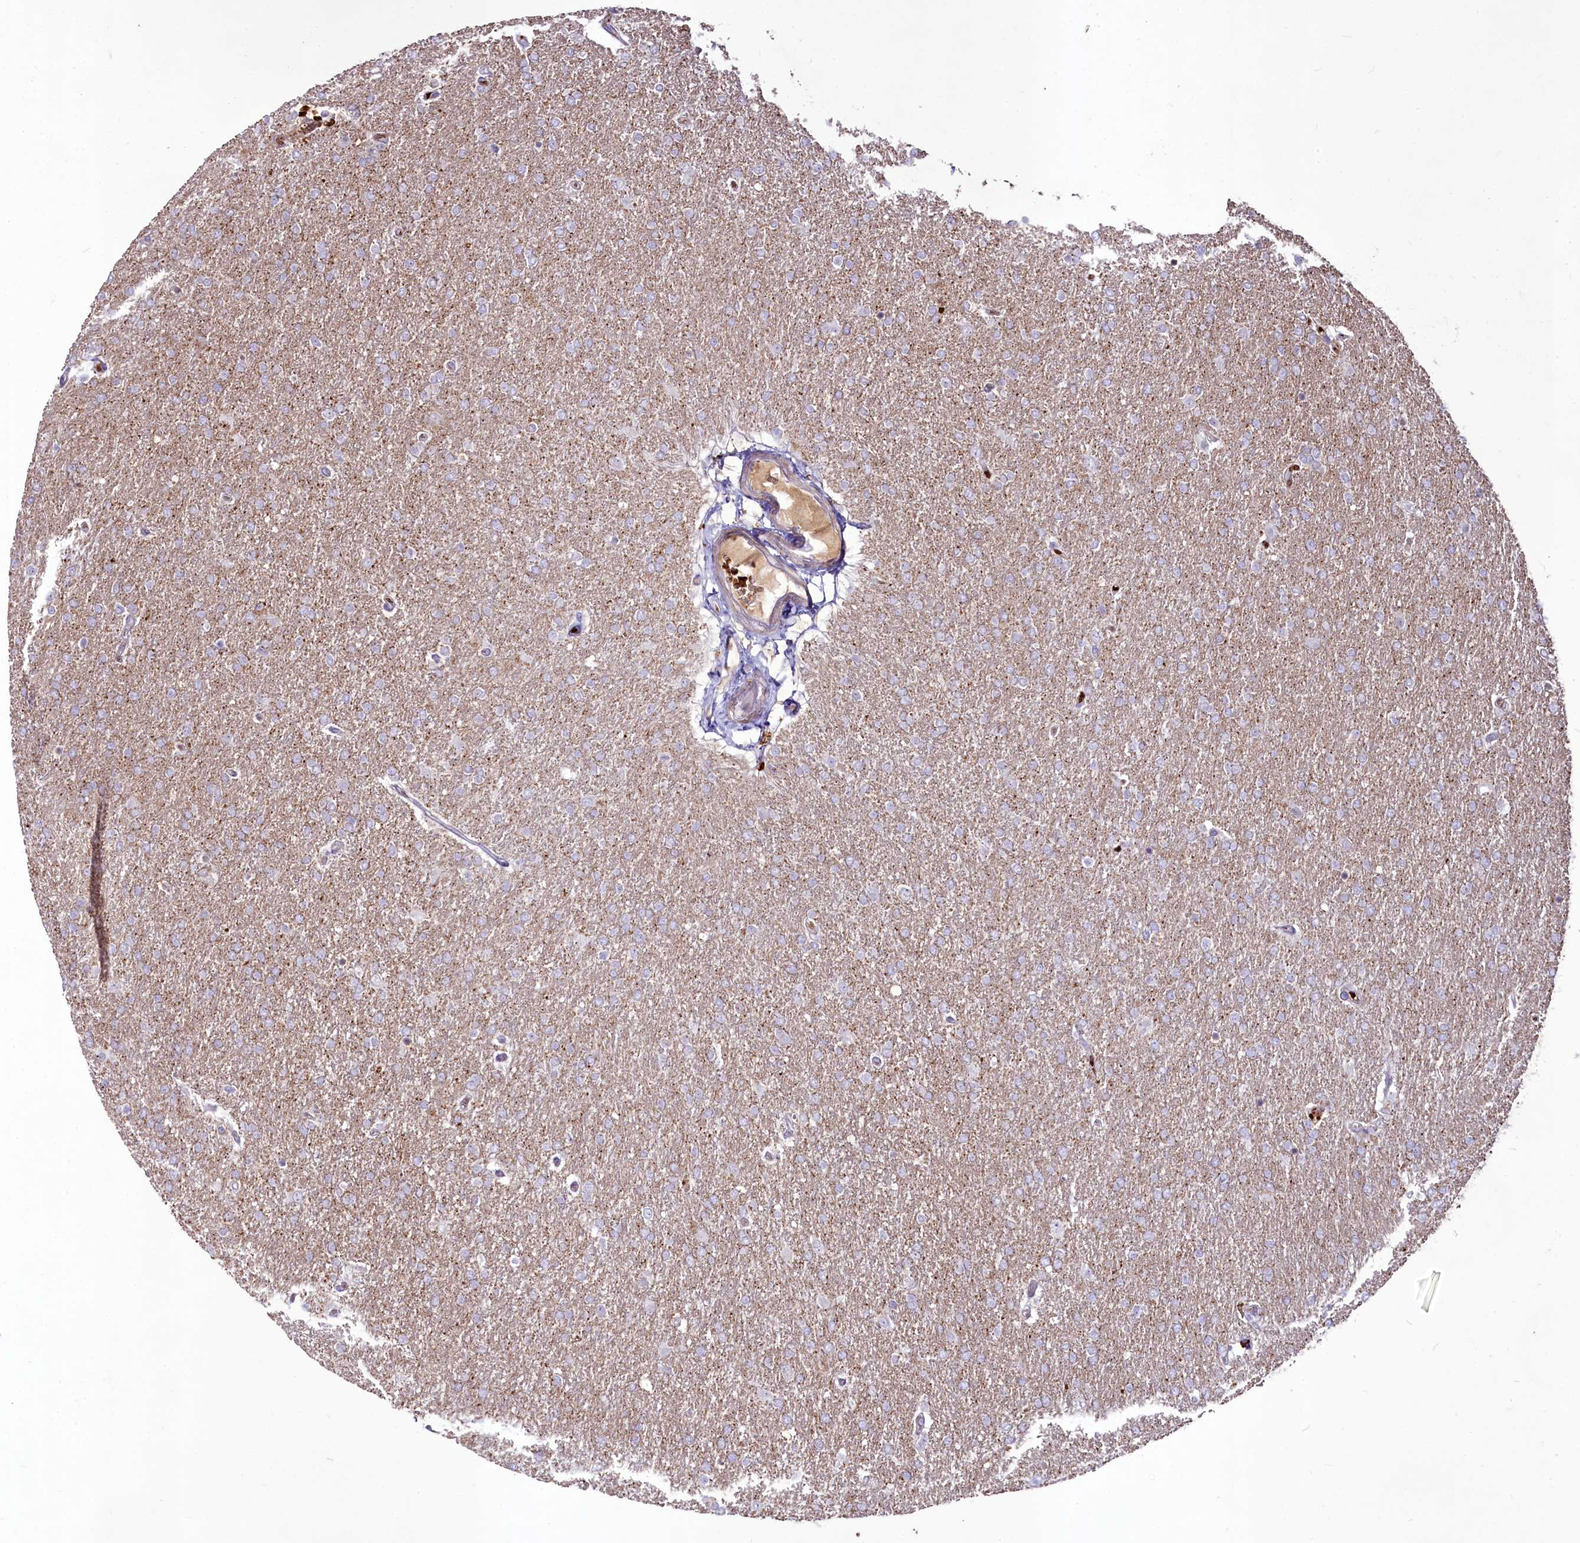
{"staining": {"intensity": "negative", "quantity": "none", "location": "none"}, "tissue": "glioma", "cell_type": "Tumor cells", "image_type": "cancer", "snomed": [{"axis": "morphology", "description": "Glioma, malignant, High grade"}, {"axis": "topography", "description": "Brain"}], "caption": "This photomicrograph is of malignant high-grade glioma stained with immunohistochemistry to label a protein in brown with the nuclei are counter-stained blue. There is no staining in tumor cells.", "gene": "SUSD3", "patient": {"sex": "male", "age": 72}}